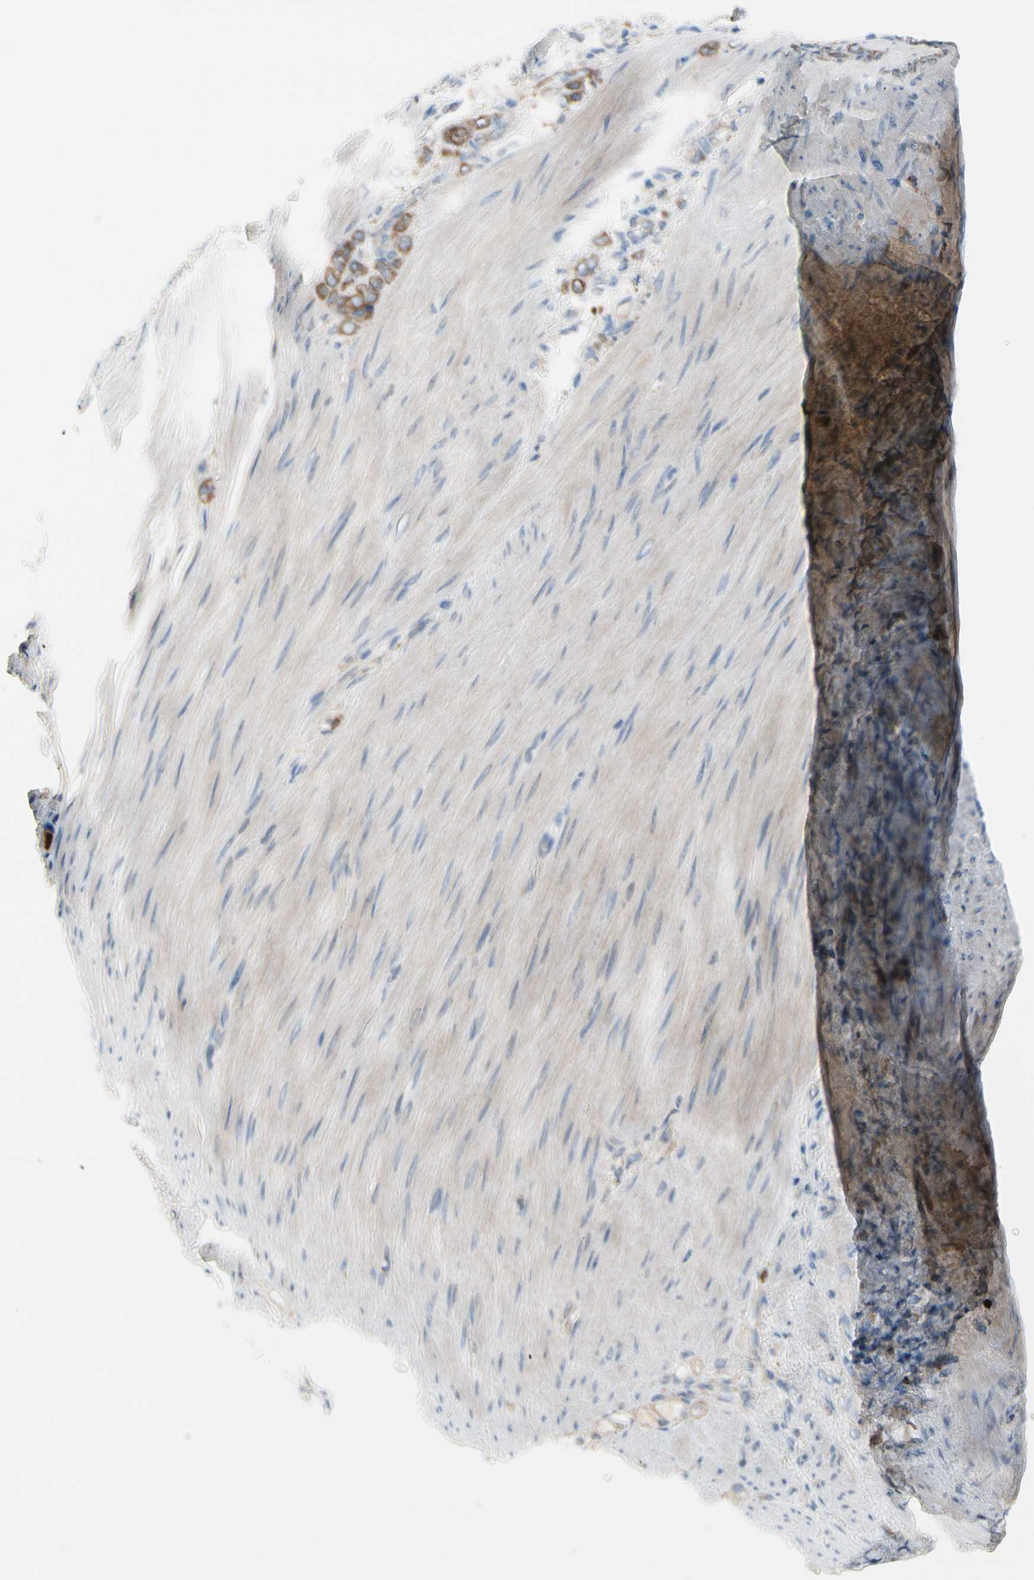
{"staining": {"intensity": "moderate", "quantity": ">75%", "location": "cytoplasmic/membranous"}, "tissue": "stomach cancer", "cell_type": "Tumor cells", "image_type": "cancer", "snomed": [{"axis": "morphology", "description": "Adenocarcinoma, NOS"}, {"axis": "topography", "description": "Stomach"}], "caption": "IHC histopathology image of neoplastic tissue: stomach cancer stained using immunohistochemistry demonstrates medium levels of moderate protein expression localized specifically in the cytoplasmic/membranous of tumor cells, appearing as a cytoplasmic/membranous brown color.", "gene": "HJURP", "patient": {"sex": "male", "age": 82}}